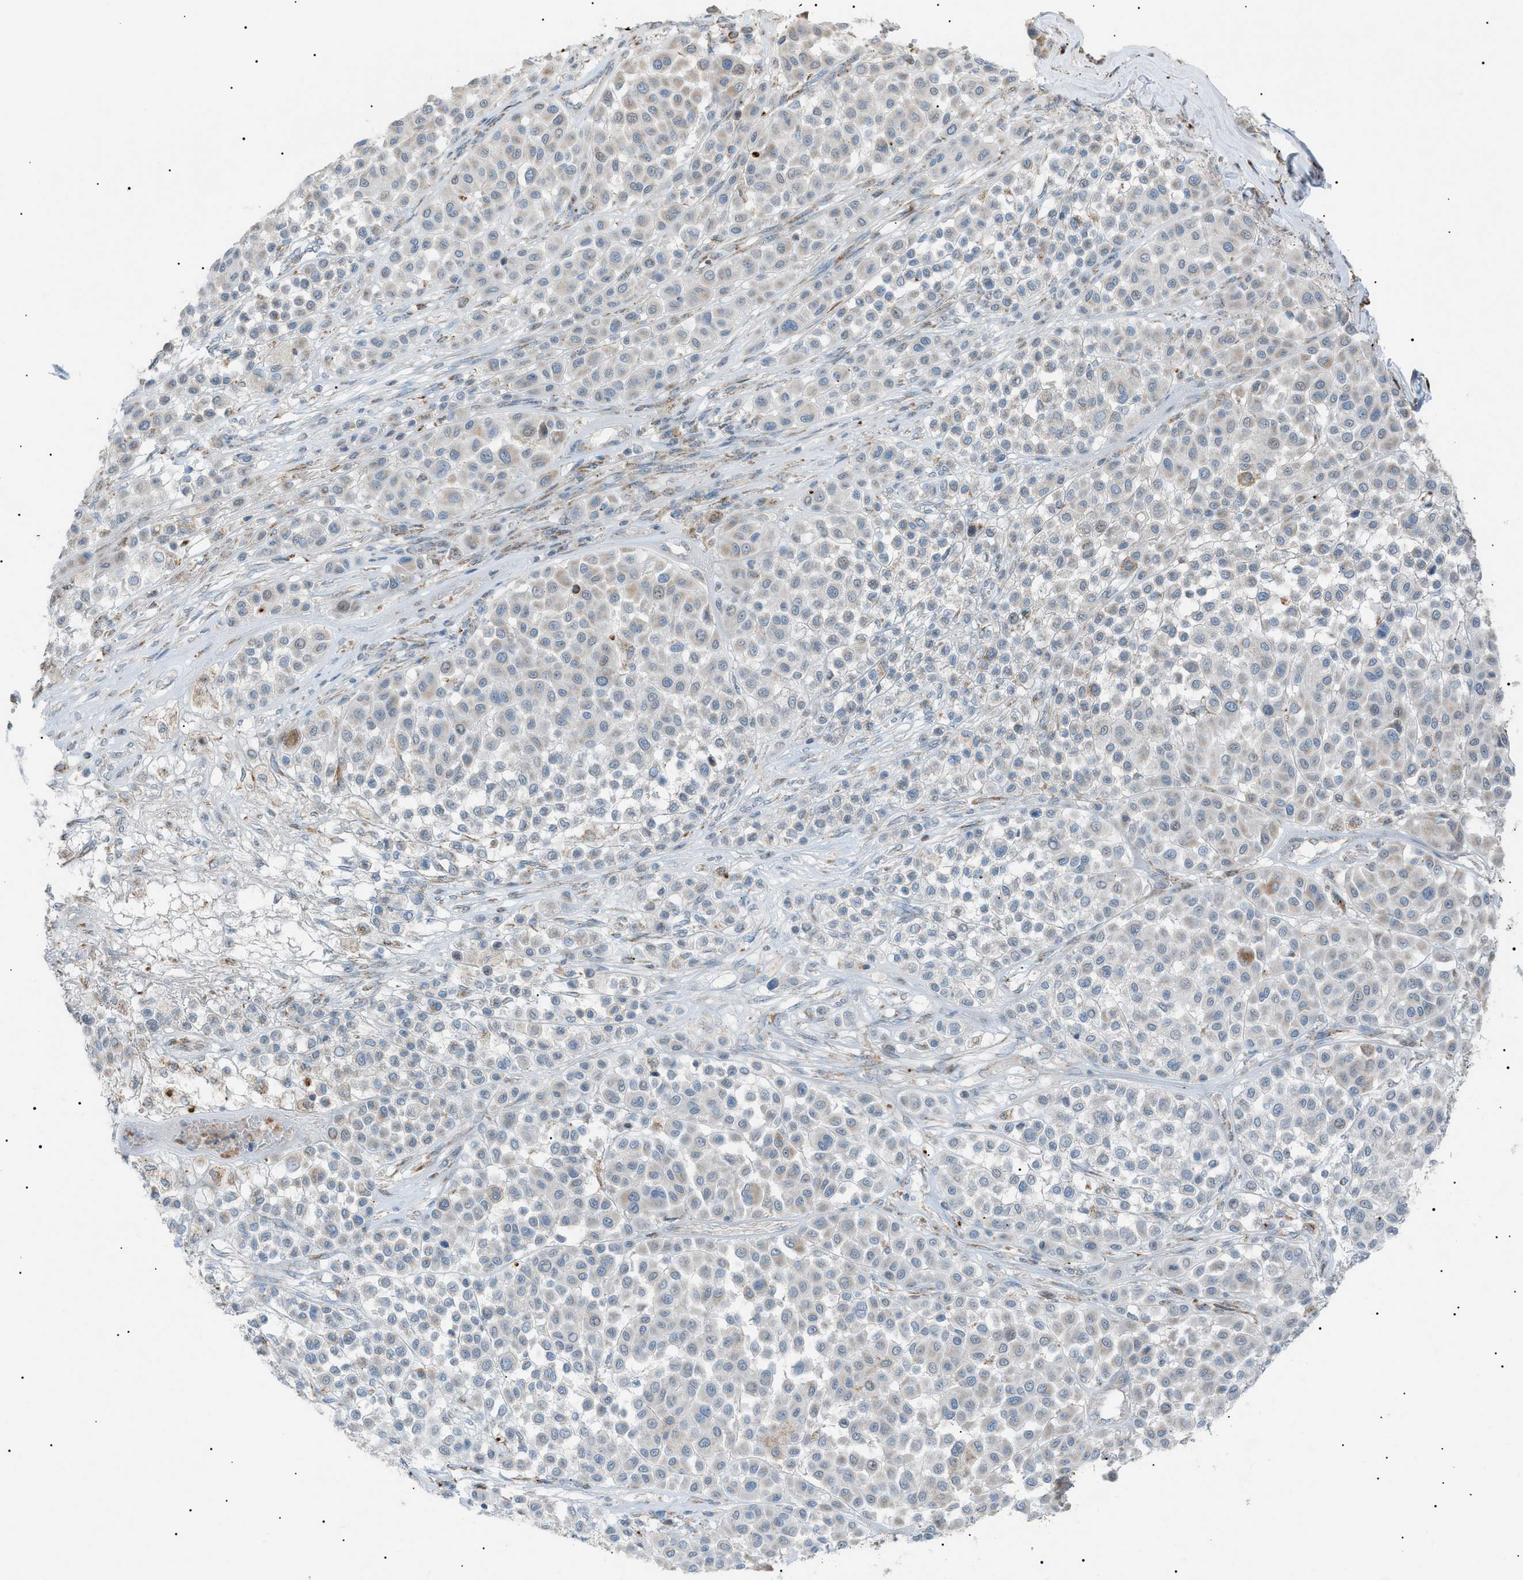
{"staining": {"intensity": "weak", "quantity": "<25%", "location": "cytoplasmic/membranous"}, "tissue": "melanoma", "cell_type": "Tumor cells", "image_type": "cancer", "snomed": [{"axis": "morphology", "description": "Malignant melanoma, Metastatic site"}, {"axis": "topography", "description": "Soft tissue"}], "caption": "Immunohistochemistry (IHC) image of melanoma stained for a protein (brown), which exhibits no expression in tumor cells.", "gene": "ZNF516", "patient": {"sex": "male", "age": 41}}